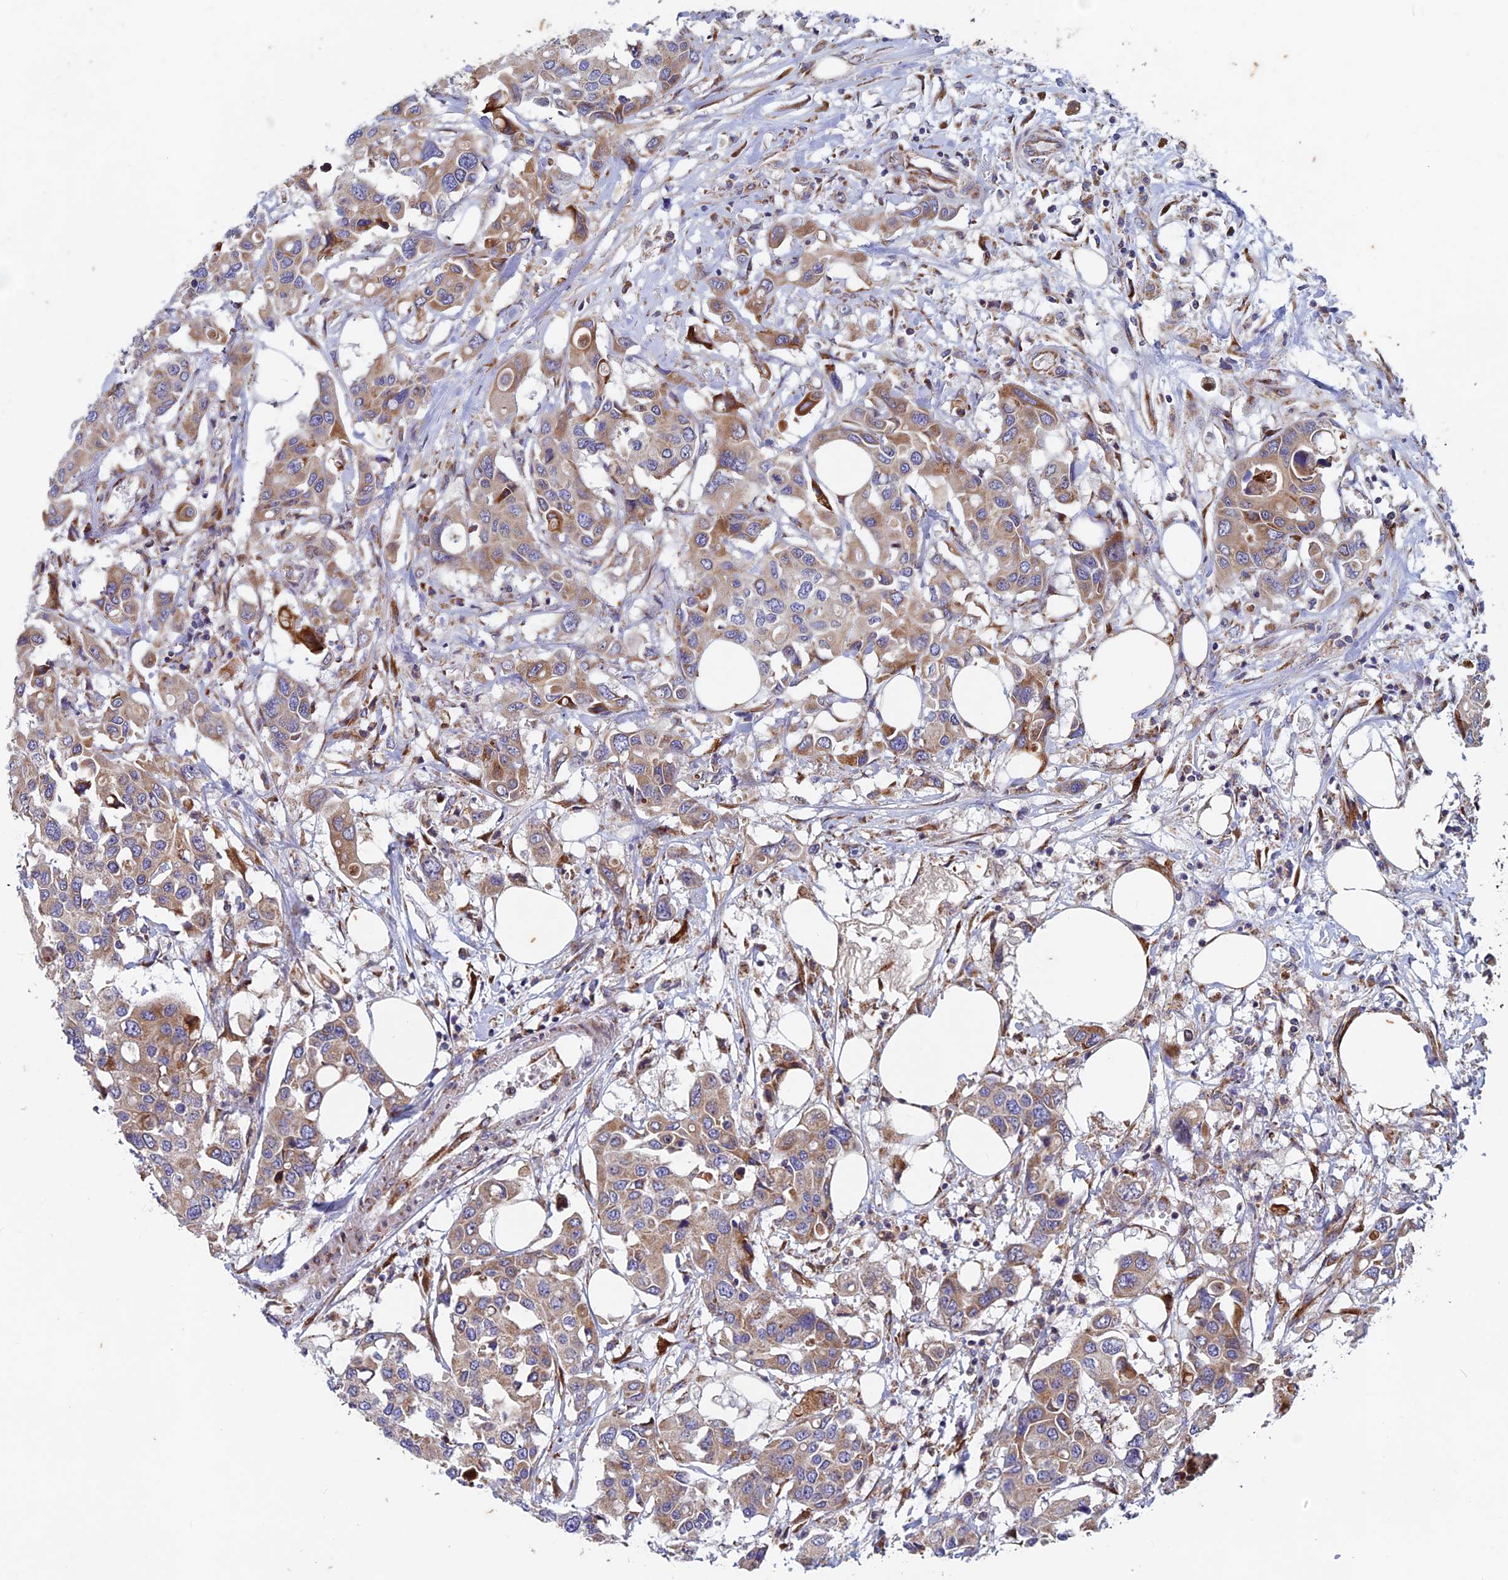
{"staining": {"intensity": "moderate", "quantity": "25%-75%", "location": "cytoplasmic/membranous"}, "tissue": "colorectal cancer", "cell_type": "Tumor cells", "image_type": "cancer", "snomed": [{"axis": "morphology", "description": "Adenocarcinoma, NOS"}, {"axis": "topography", "description": "Colon"}], "caption": "This image exhibits immunohistochemistry (IHC) staining of human colorectal cancer, with medium moderate cytoplasmic/membranous positivity in approximately 25%-75% of tumor cells.", "gene": "AP4S1", "patient": {"sex": "male", "age": 77}}